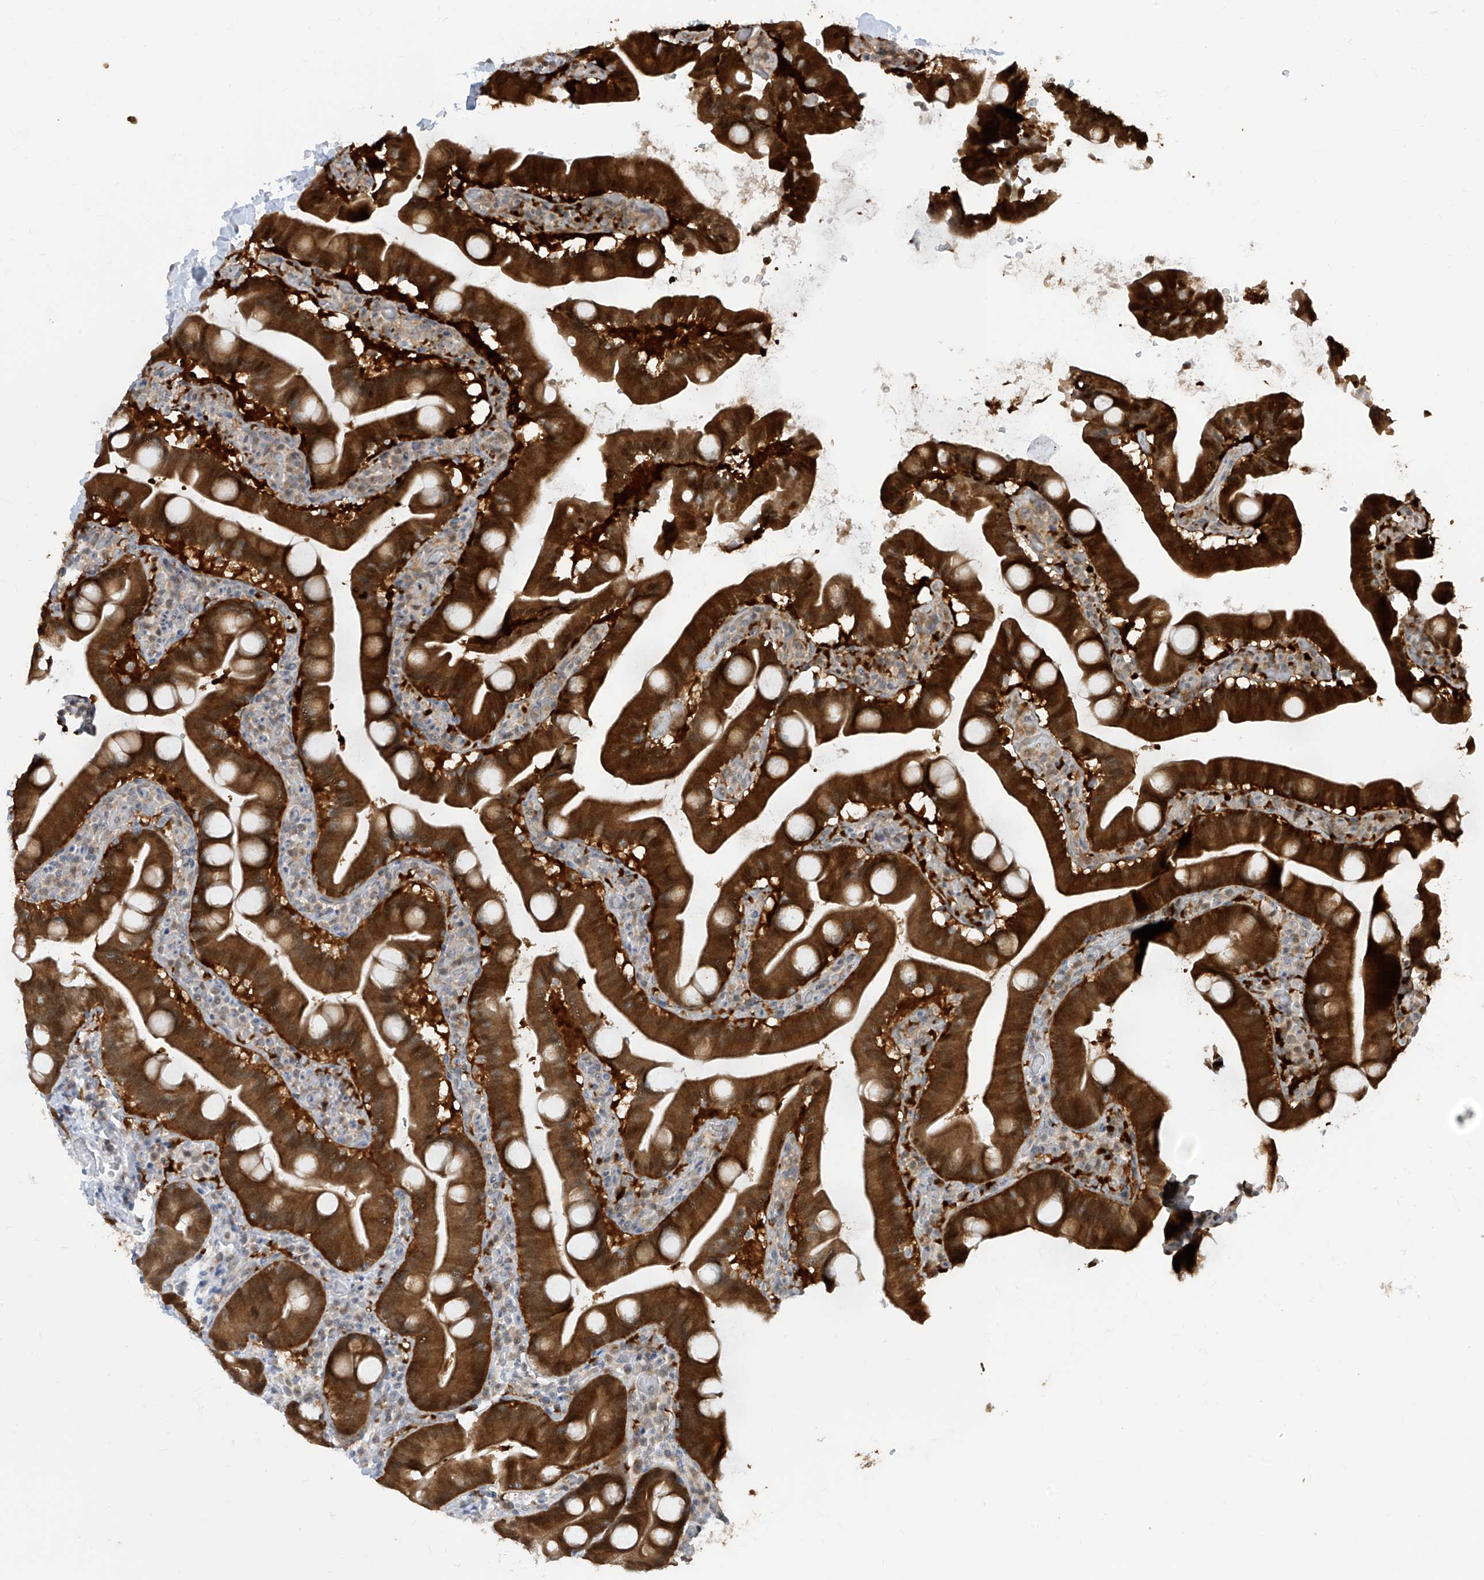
{"staining": {"intensity": "strong", "quantity": ">75%", "location": "cytoplasmic/membranous"}, "tissue": "duodenum", "cell_type": "Glandular cells", "image_type": "normal", "snomed": [{"axis": "morphology", "description": "Normal tissue, NOS"}, {"axis": "topography", "description": "Duodenum"}], "caption": "Strong cytoplasmic/membranous expression for a protein is appreciated in approximately >75% of glandular cells of benign duodenum using immunohistochemistry.", "gene": "TTC38", "patient": {"sex": "male", "age": 55}}